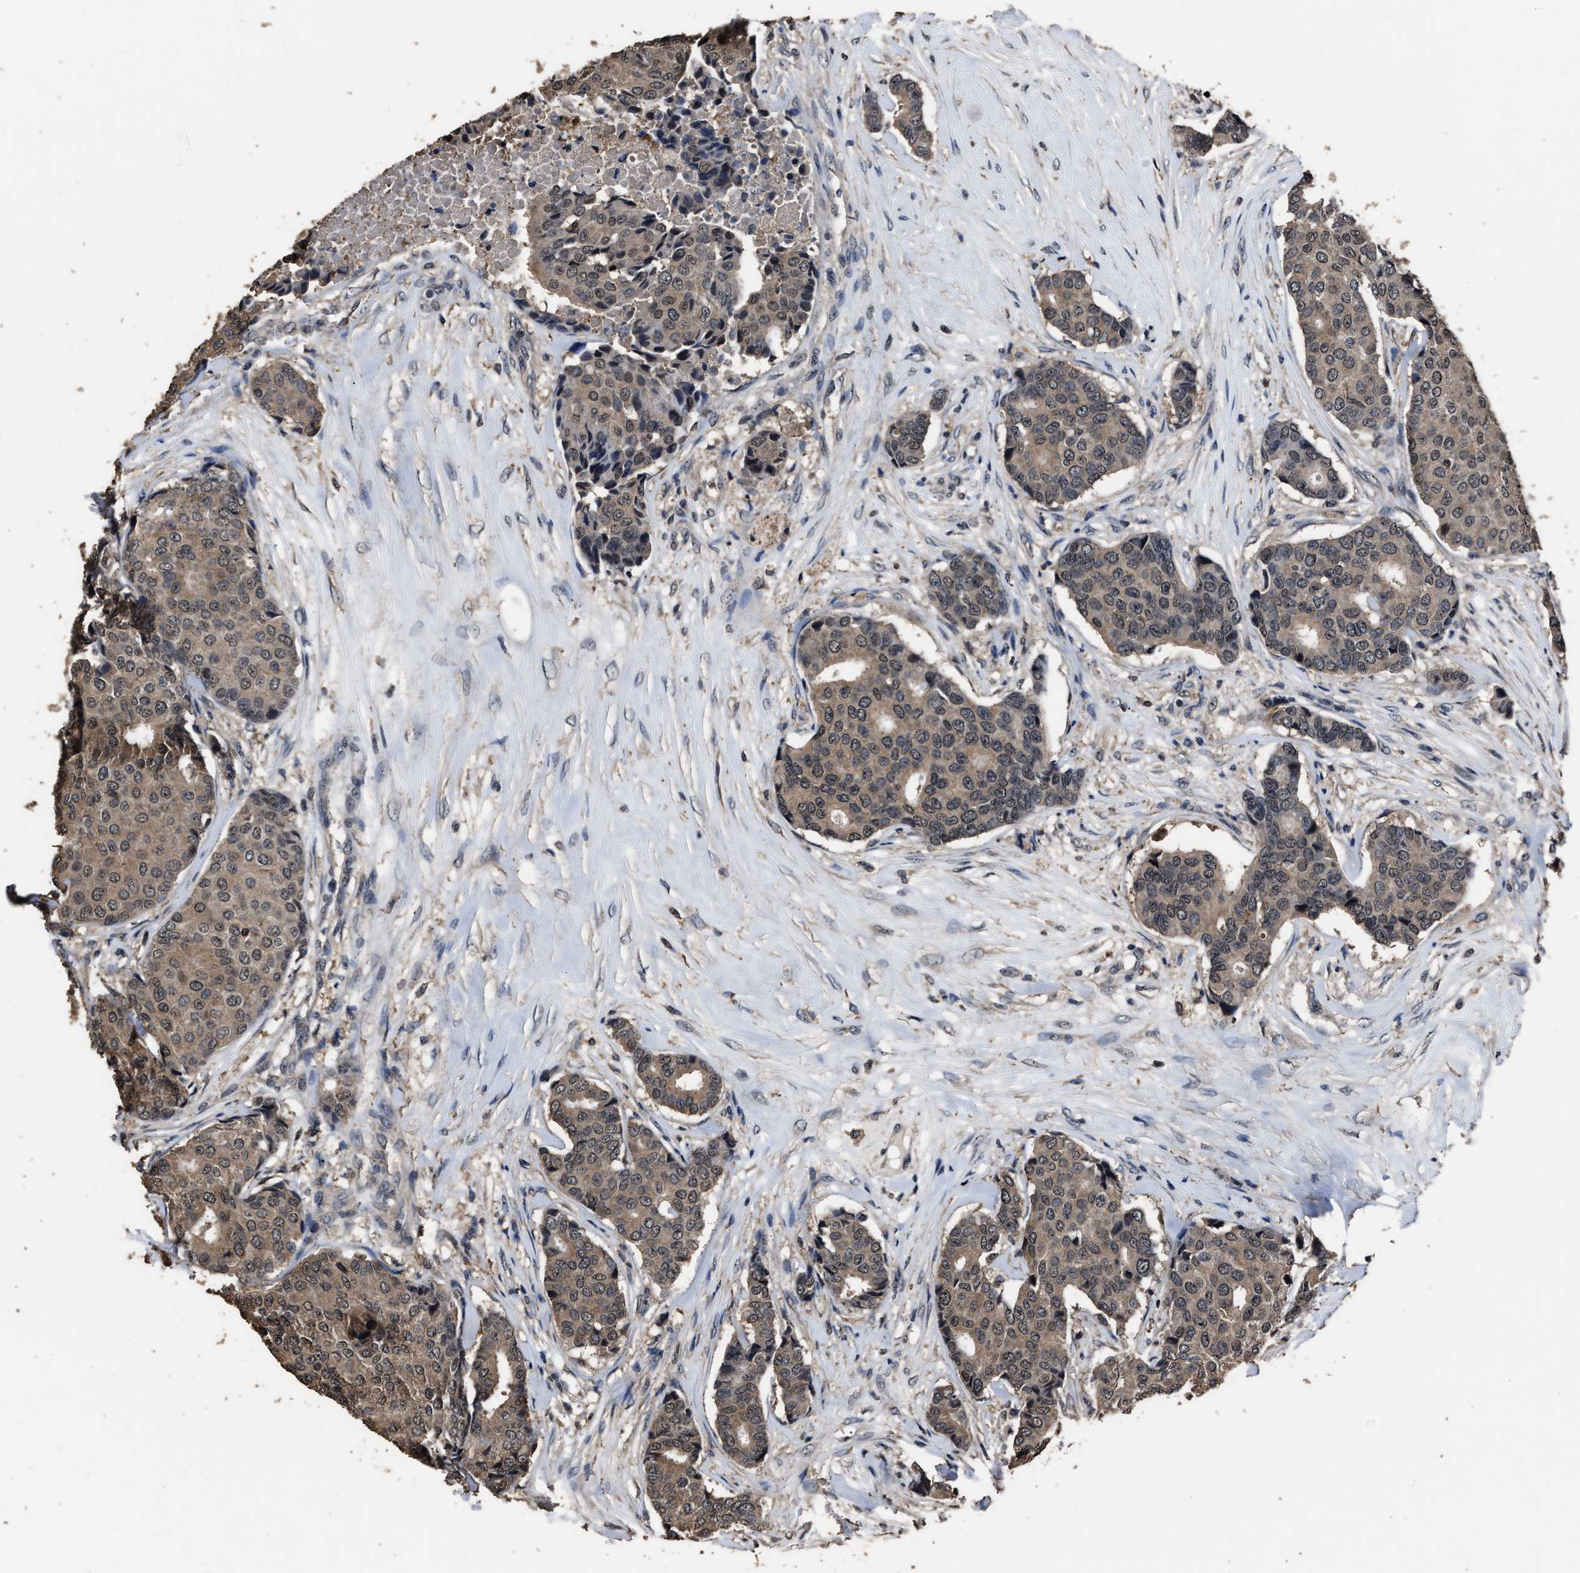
{"staining": {"intensity": "weak", "quantity": ">75%", "location": "cytoplasmic/membranous,nuclear"}, "tissue": "breast cancer", "cell_type": "Tumor cells", "image_type": "cancer", "snomed": [{"axis": "morphology", "description": "Duct carcinoma"}, {"axis": "topography", "description": "Breast"}], "caption": "Human breast cancer (intraductal carcinoma) stained for a protein (brown) exhibits weak cytoplasmic/membranous and nuclear positive staining in approximately >75% of tumor cells.", "gene": "RSBN1L", "patient": {"sex": "female", "age": 75}}